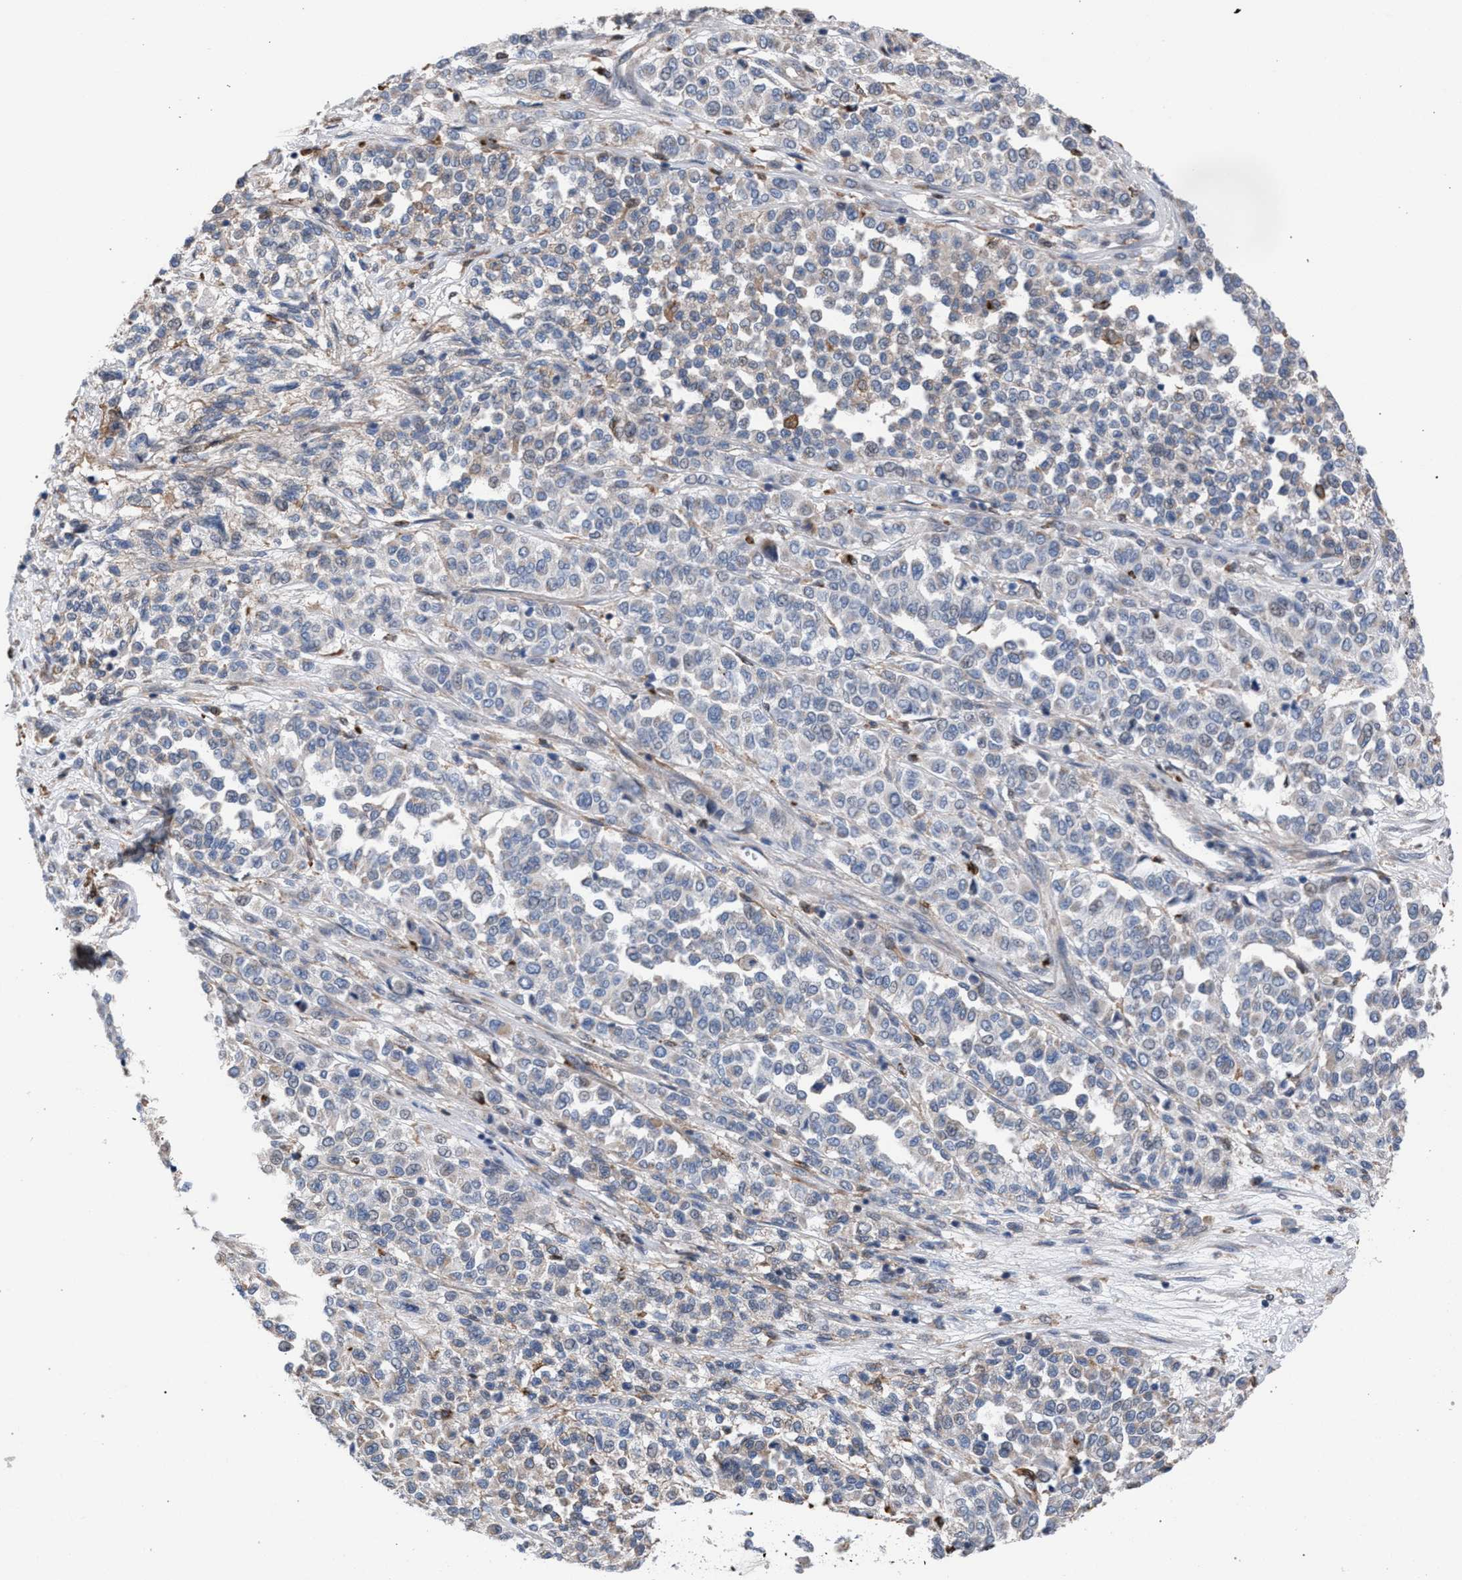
{"staining": {"intensity": "weak", "quantity": "<25%", "location": "cytoplasmic/membranous"}, "tissue": "melanoma", "cell_type": "Tumor cells", "image_type": "cancer", "snomed": [{"axis": "morphology", "description": "Malignant melanoma, Metastatic site"}, {"axis": "topography", "description": "Pancreas"}], "caption": "Immunohistochemistry histopathology image of human melanoma stained for a protein (brown), which shows no expression in tumor cells.", "gene": "RNF135", "patient": {"sex": "female", "age": 30}}